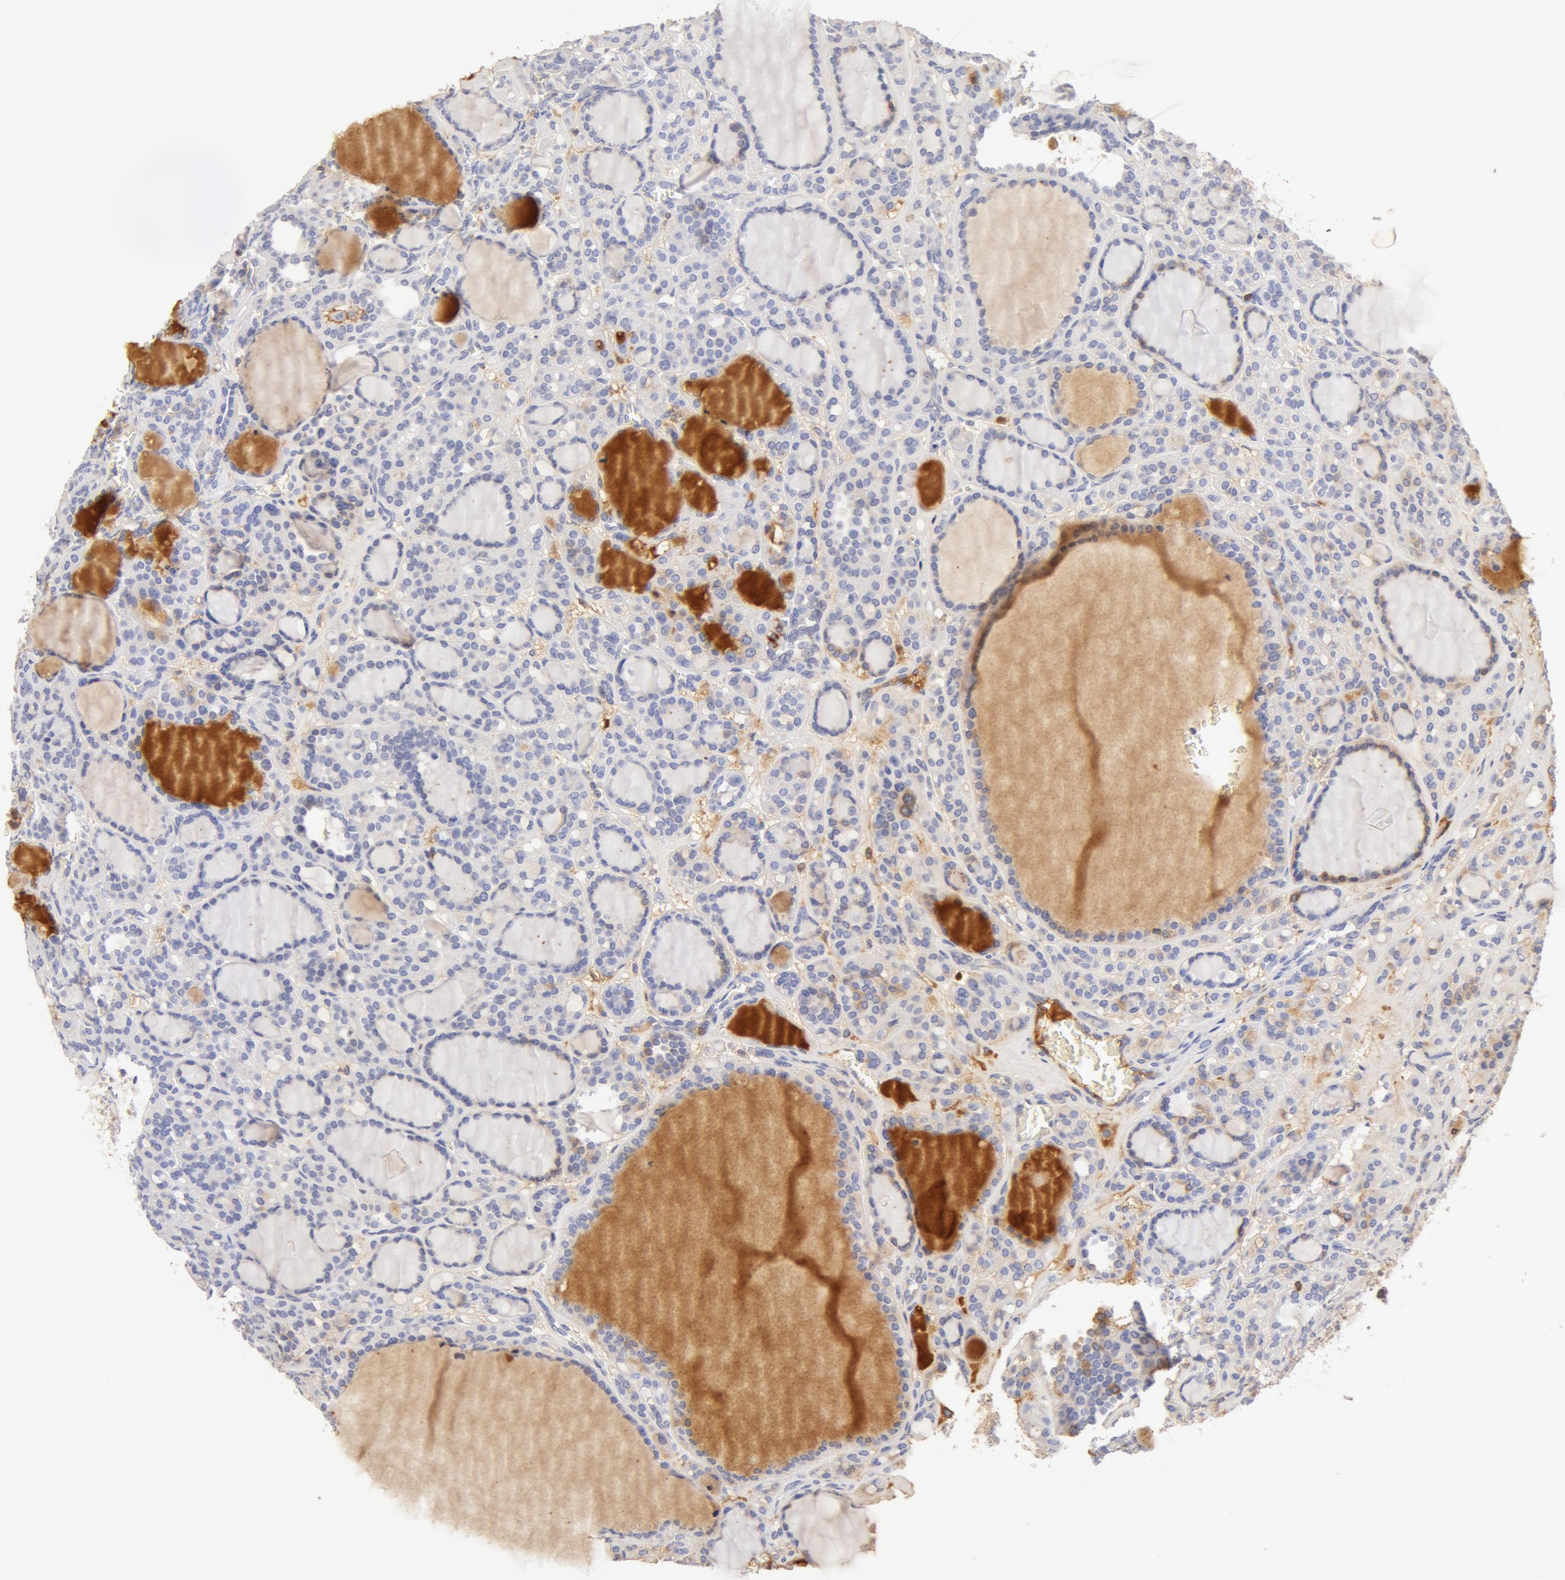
{"staining": {"intensity": "negative", "quantity": "none", "location": "none"}, "tissue": "thyroid cancer", "cell_type": "Tumor cells", "image_type": "cancer", "snomed": [{"axis": "morphology", "description": "Follicular adenoma carcinoma, NOS"}, {"axis": "topography", "description": "Thyroid gland"}], "caption": "Immunohistochemistry image of neoplastic tissue: thyroid cancer (follicular adenoma carcinoma) stained with DAB exhibits no significant protein staining in tumor cells. (Stains: DAB (3,3'-diaminobenzidine) immunohistochemistry with hematoxylin counter stain, Microscopy: brightfield microscopy at high magnification).", "gene": "GC", "patient": {"sex": "female", "age": 71}}